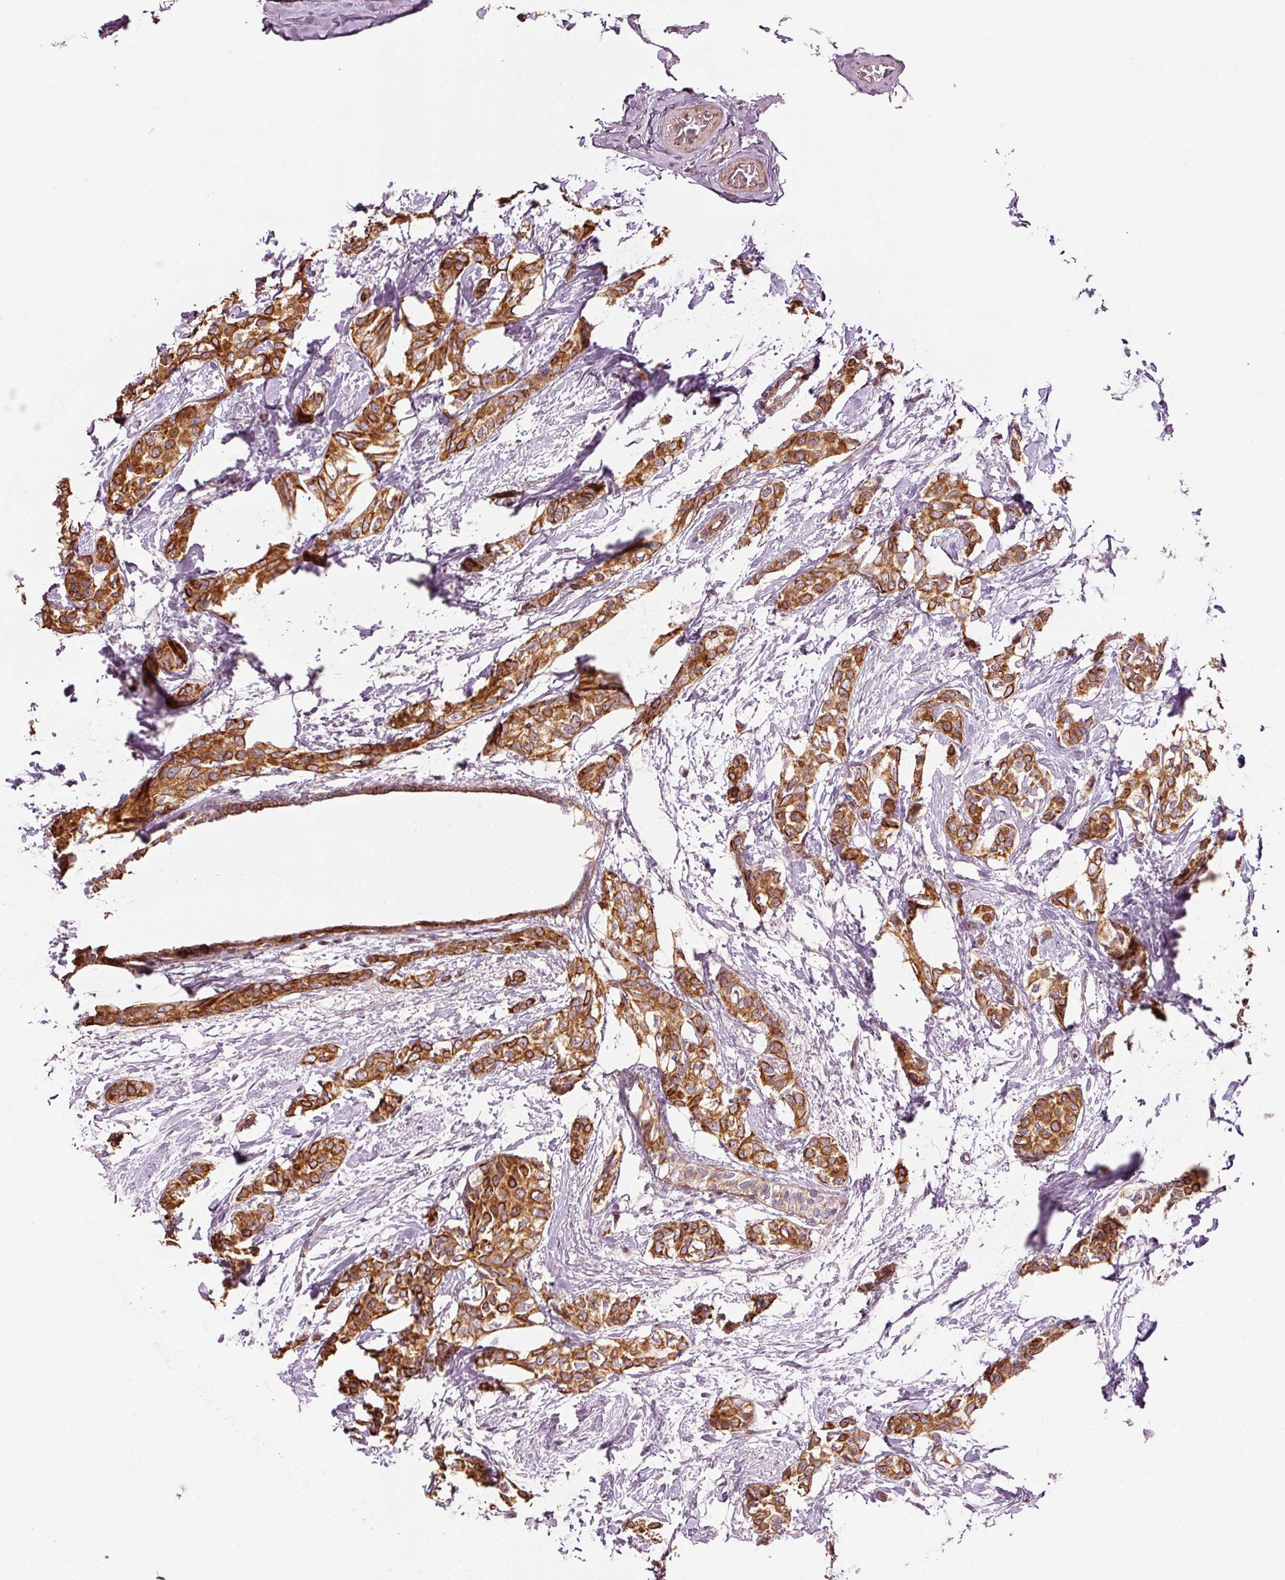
{"staining": {"intensity": "strong", "quantity": ">75%", "location": "cytoplasmic/membranous"}, "tissue": "breast cancer", "cell_type": "Tumor cells", "image_type": "cancer", "snomed": [{"axis": "morphology", "description": "Duct carcinoma"}, {"axis": "topography", "description": "Breast"}], "caption": "A high-resolution photomicrograph shows immunohistochemistry staining of invasive ductal carcinoma (breast), which displays strong cytoplasmic/membranous positivity in approximately >75% of tumor cells.", "gene": "ANKRD20A1", "patient": {"sex": "female", "age": 73}}